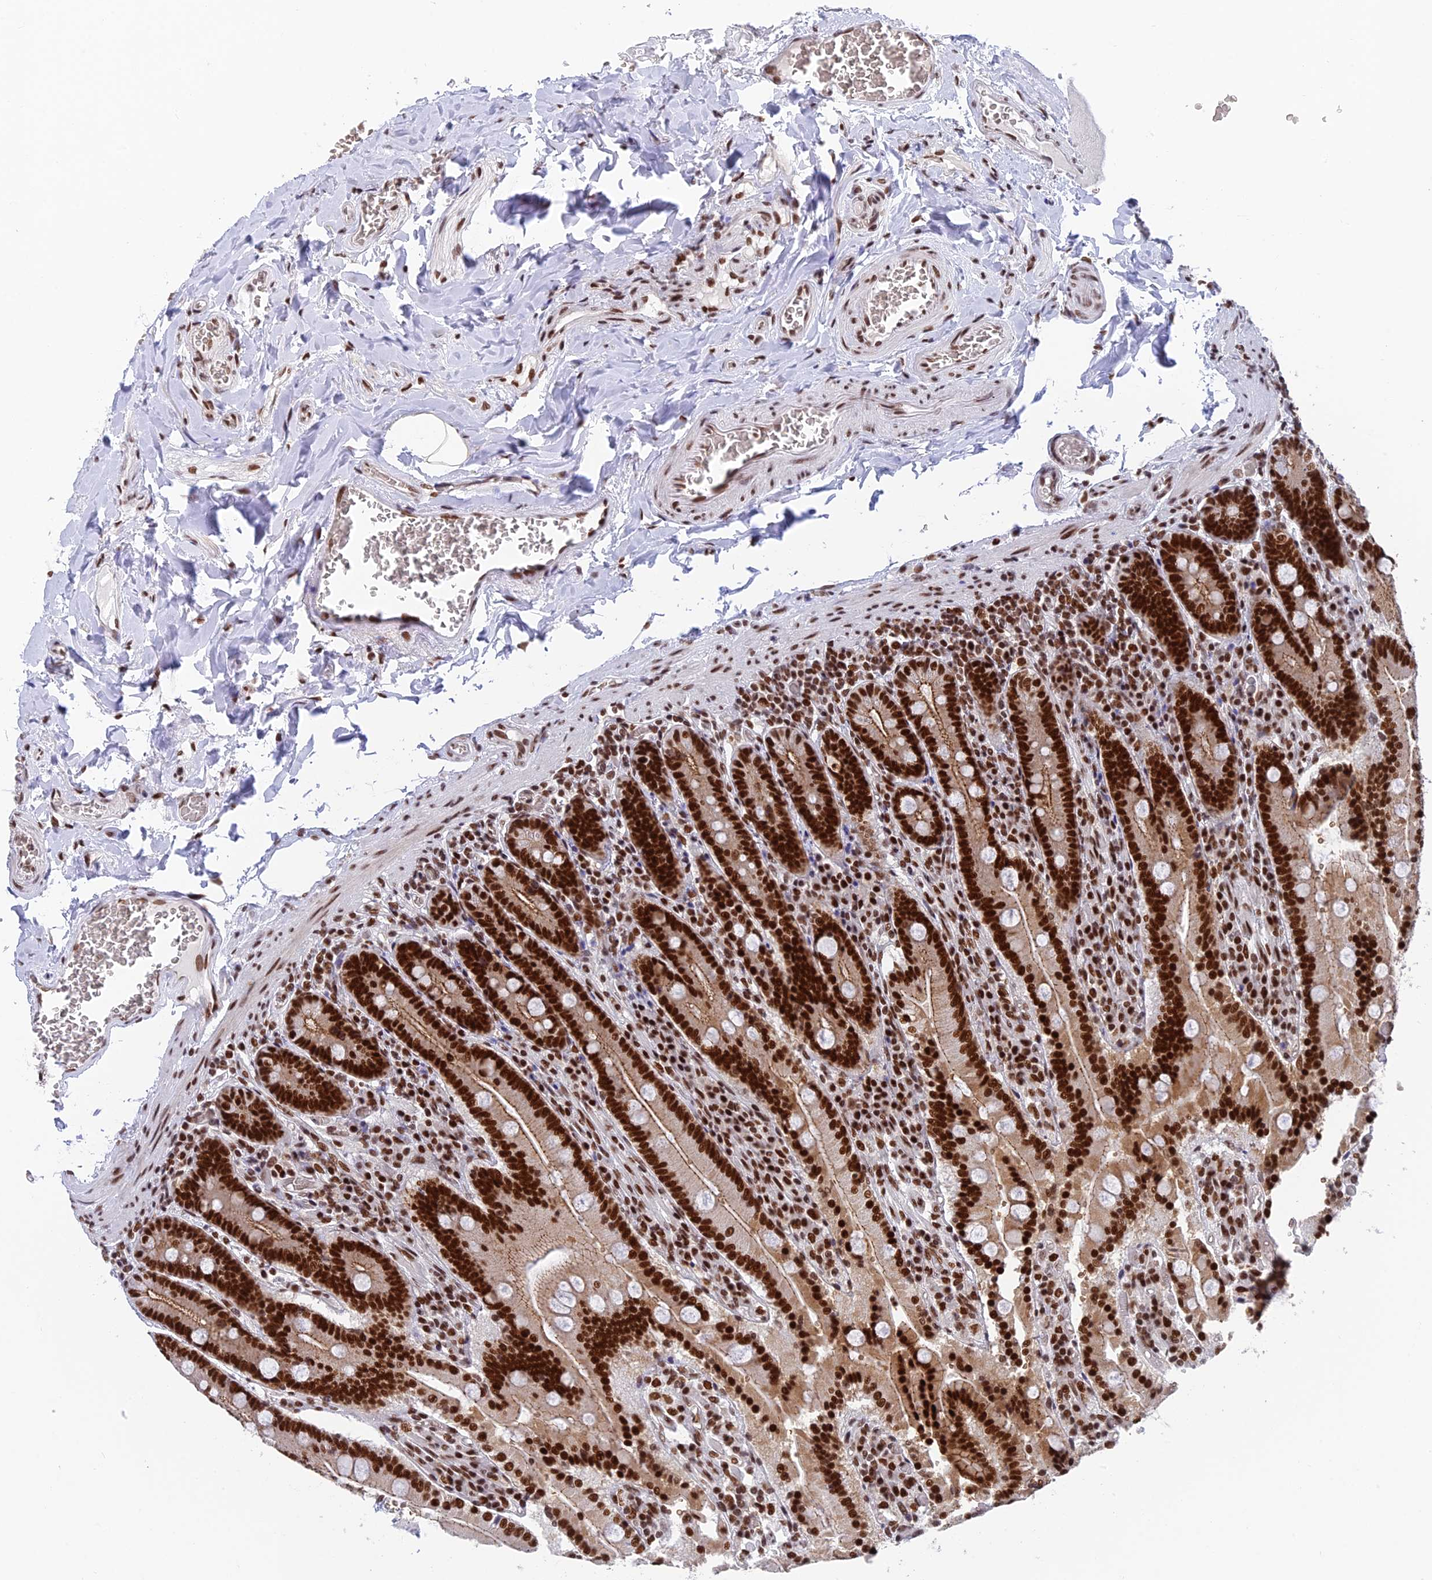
{"staining": {"intensity": "strong", "quantity": ">75%", "location": "nuclear"}, "tissue": "duodenum", "cell_type": "Glandular cells", "image_type": "normal", "snomed": [{"axis": "morphology", "description": "Normal tissue, NOS"}, {"axis": "topography", "description": "Duodenum"}], "caption": "Protein expression analysis of benign duodenum displays strong nuclear positivity in about >75% of glandular cells.", "gene": "EEF1AKMT3", "patient": {"sex": "female", "age": 62}}